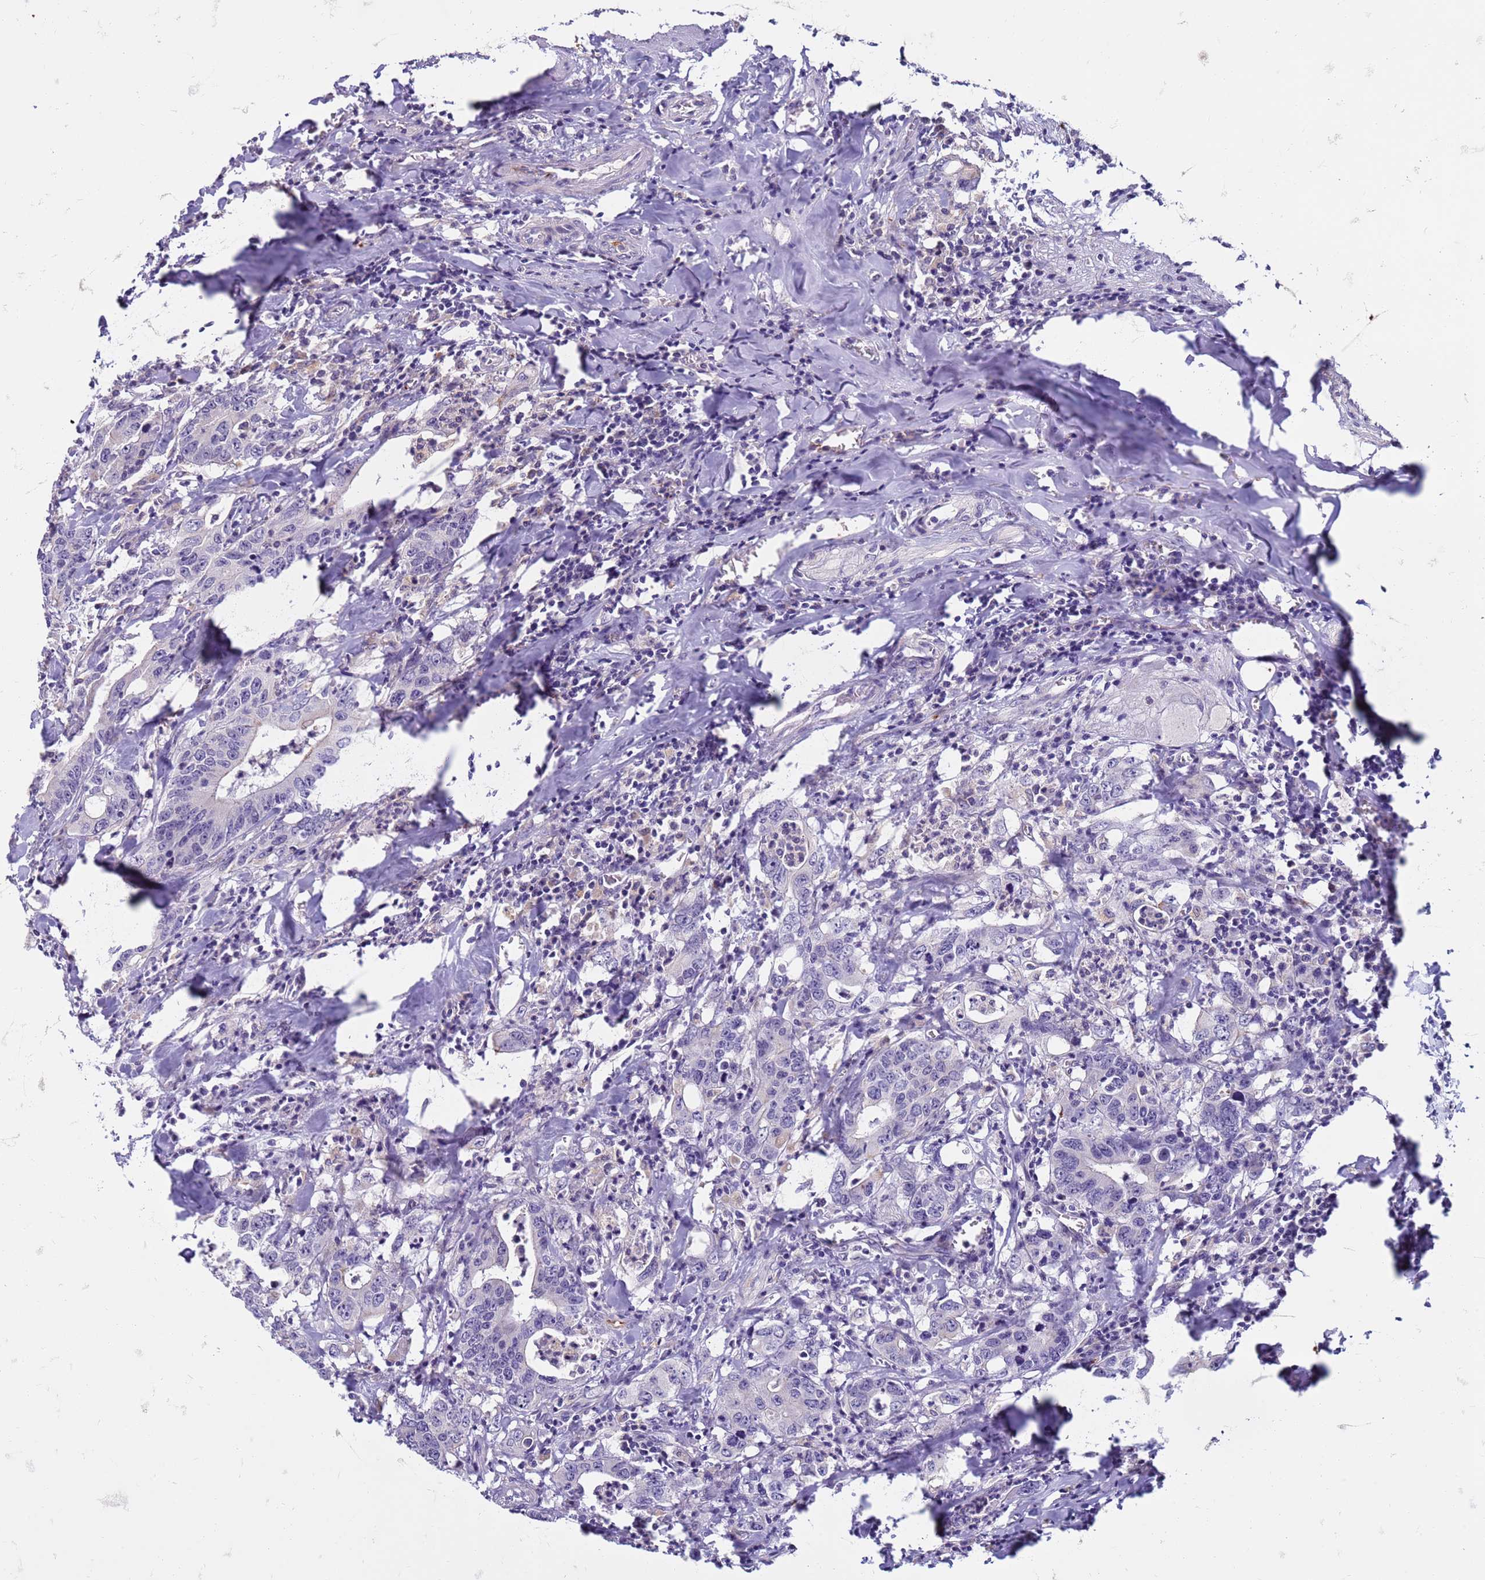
{"staining": {"intensity": "negative", "quantity": "none", "location": "none"}, "tissue": "colorectal cancer", "cell_type": "Tumor cells", "image_type": "cancer", "snomed": [{"axis": "morphology", "description": "Adenocarcinoma, NOS"}, {"axis": "topography", "description": "Colon"}], "caption": "The micrograph demonstrates no staining of tumor cells in adenocarcinoma (colorectal).", "gene": "SLC15A3", "patient": {"sex": "female", "age": 75}}